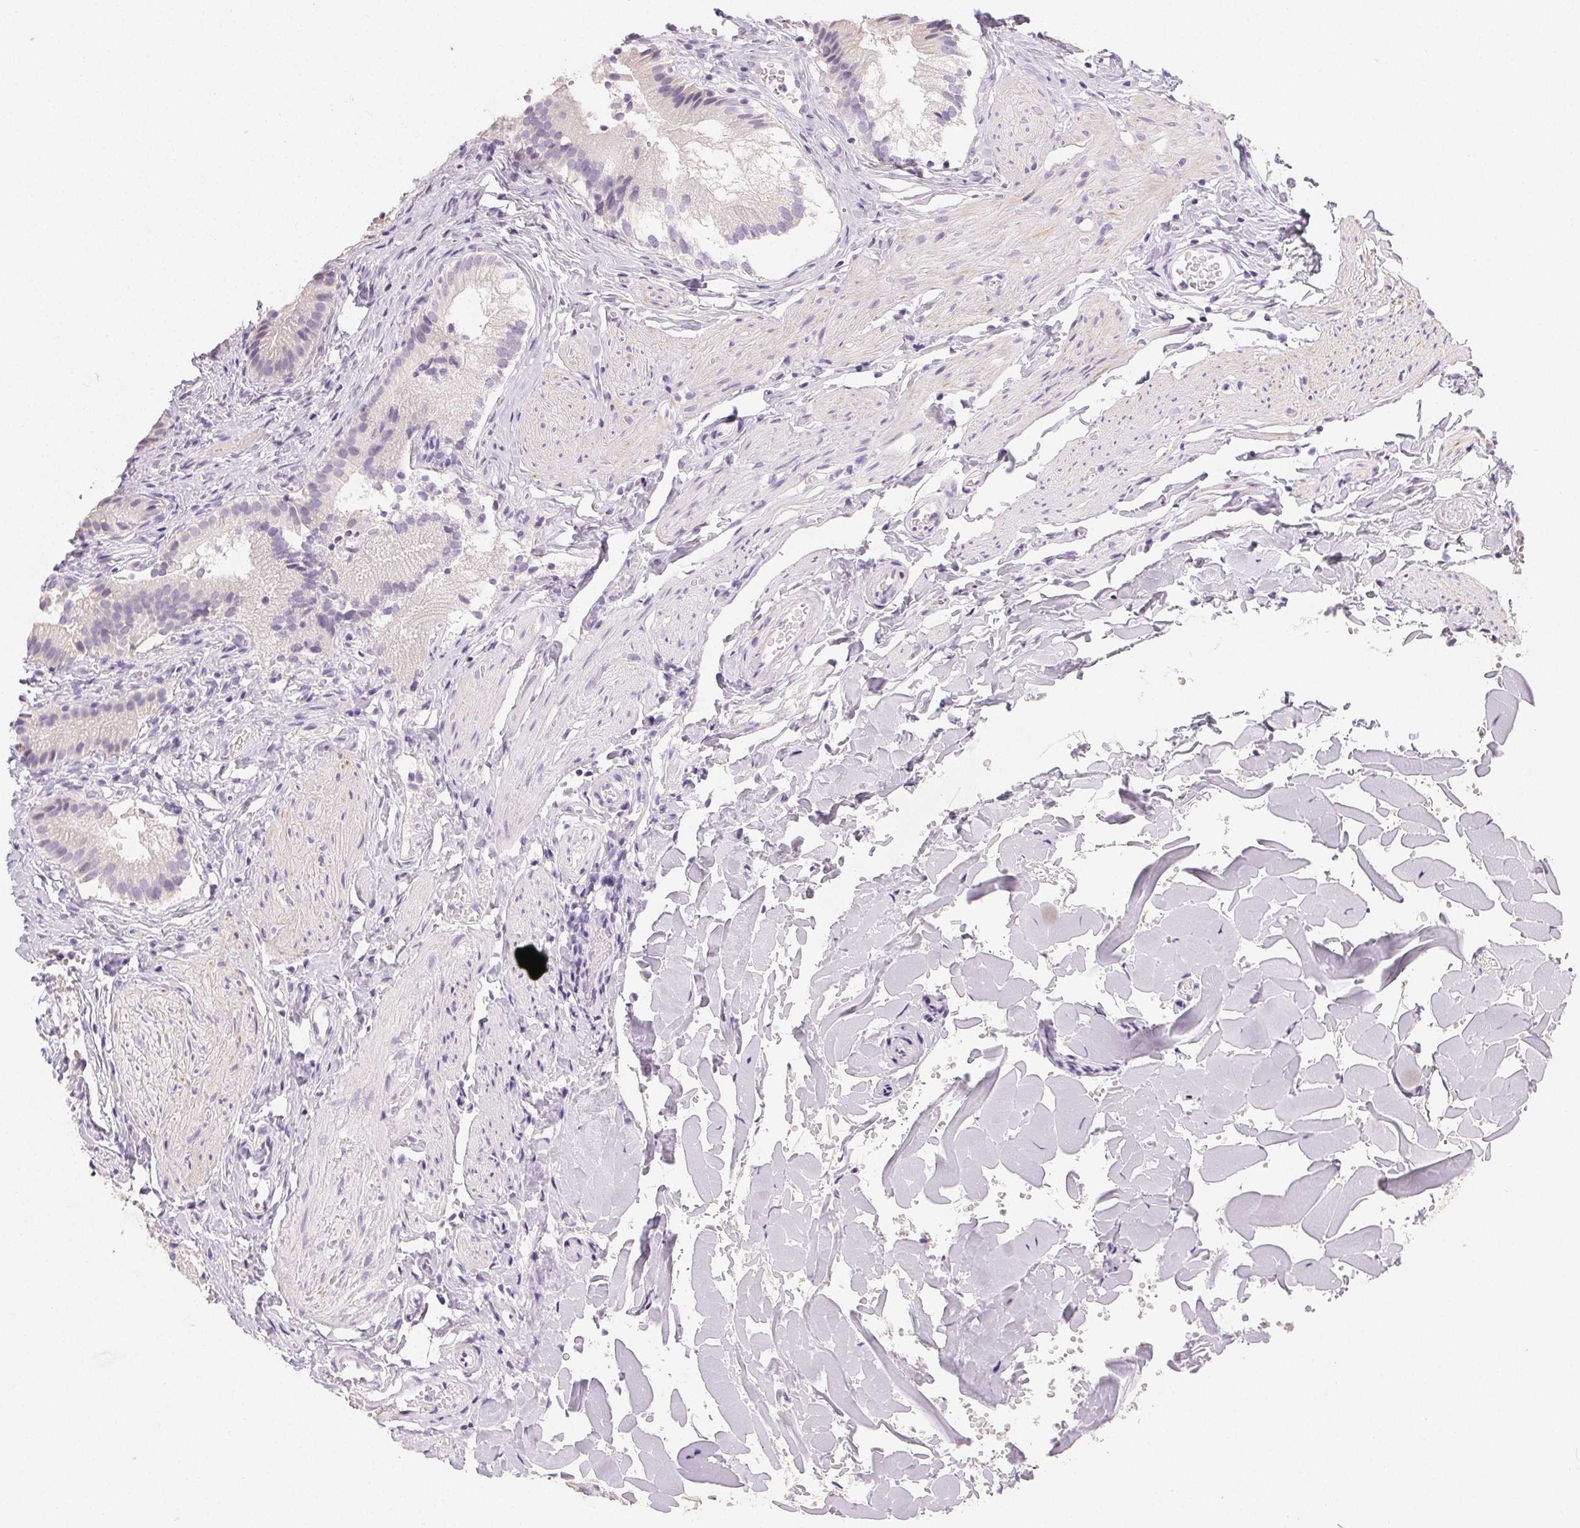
{"staining": {"intensity": "negative", "quantity": "none", "location": "none"}, "tissue": "gallbladder", "cell_type": "Glandular cells", "image_type": "normal", "snomed": [{"axis": "morphology", "description": "Normal tissue, NOS"}, {"axis": "topography", "description": "Gallbladder"}], "caption": "An IHC image of benign gallbladder is shown. There is no staining in glandular cells of gallbladder.", "gene": "MIOX", "patient": {"sex": "female", "age": 47}}